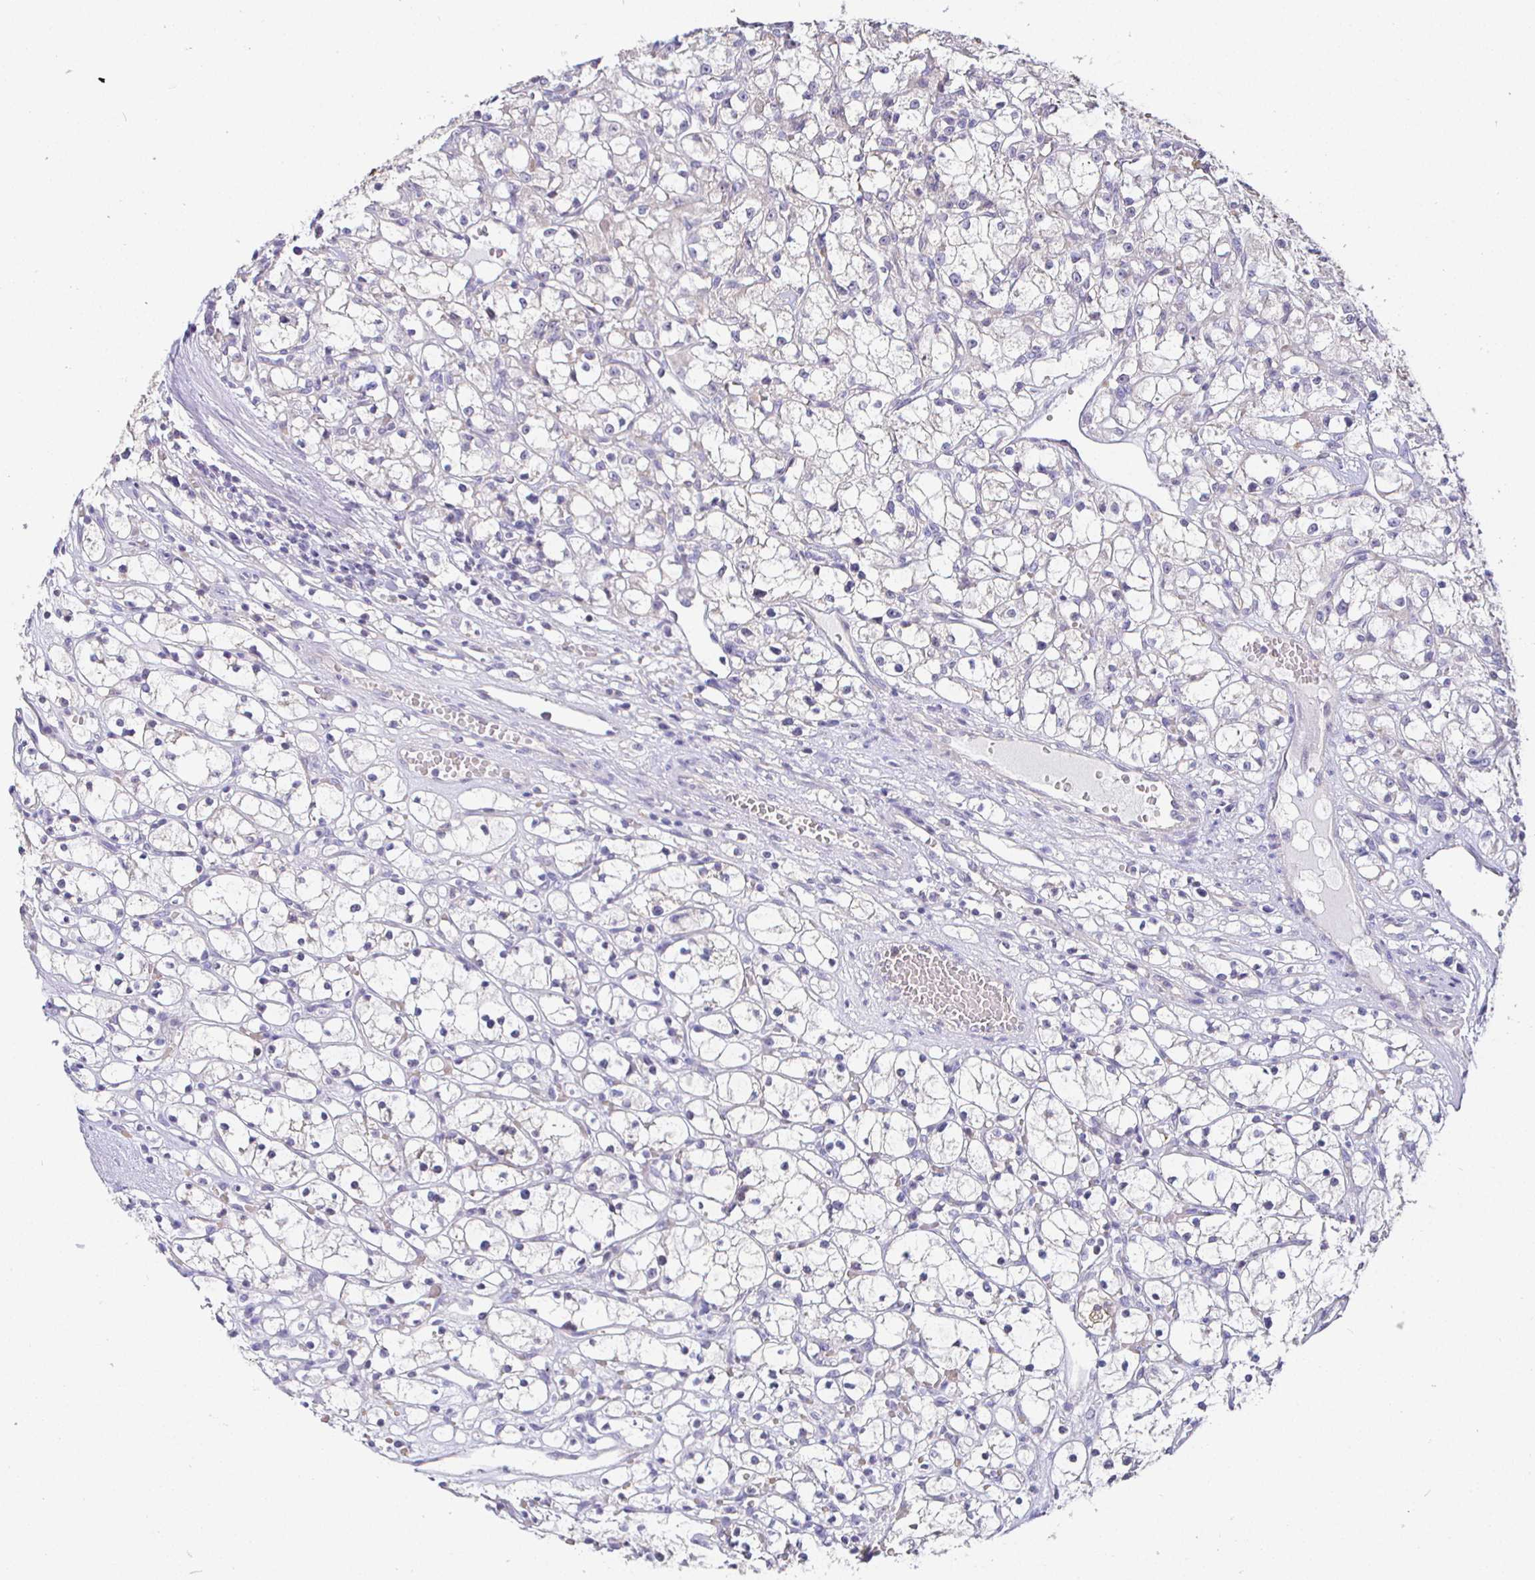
{"staining": {"intensity": "negative", "quantity": "none", "location": "none"}, "tissue": "renal cancer", "cell_type": "Tumor cells", "image_type": "cancer", "snomed": [{"axis": "morphology", "description": "Adenocarcinoma, NOS"}, {"axis": "topography", "description": "Kidney"}], "caption": "Tumor cells show no significant positivity in renal adenocarcinoma. (DAB IHC, high magnification).", "gene": "SIRPA", "patient": {"sex": "female", "age": 59}}